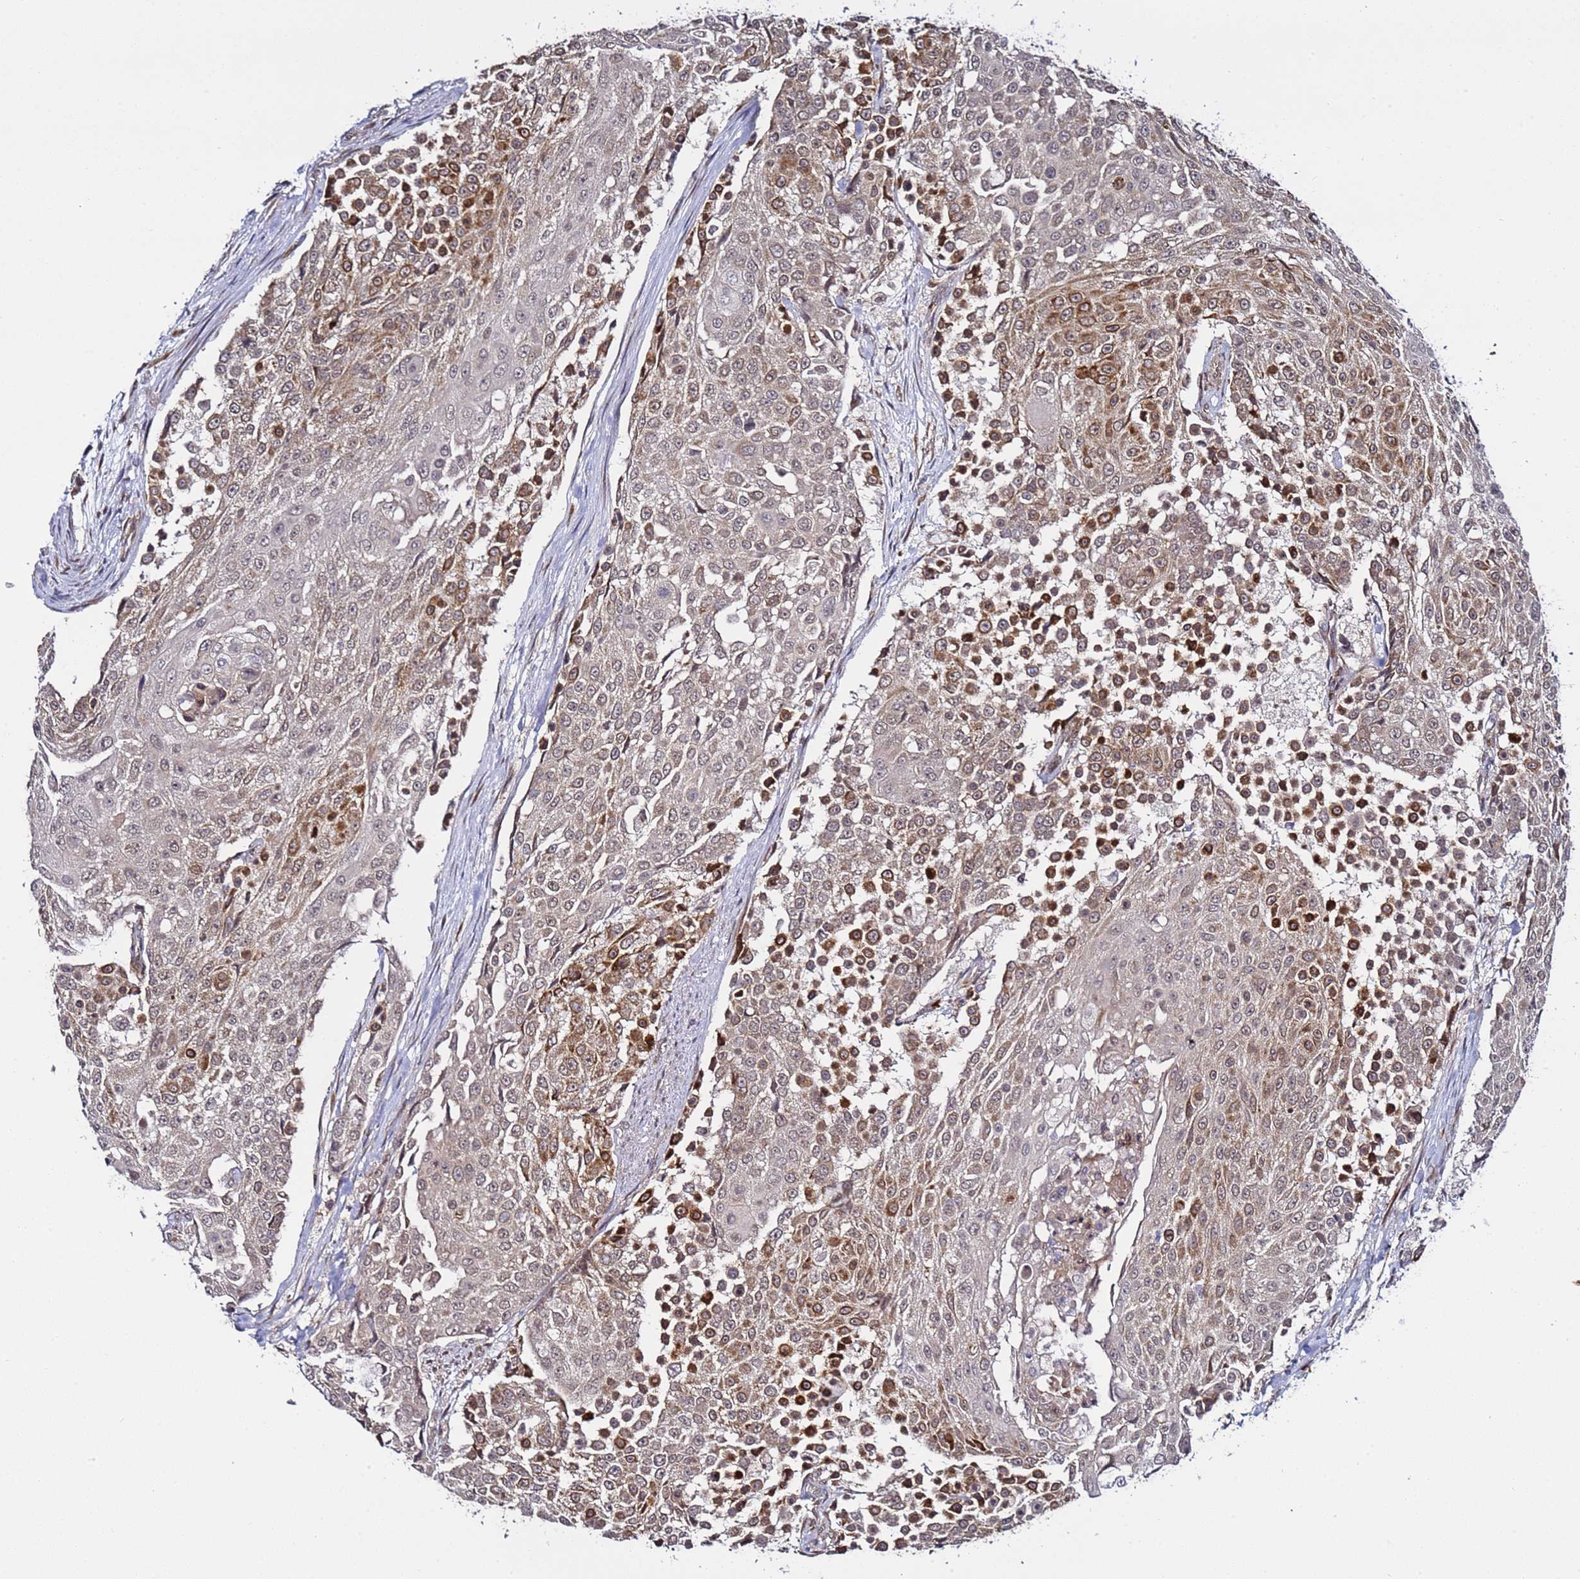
{"staining": {"intensity": "moderate", "quantity": ">75%", "location": "cytoplasmic/membranous,nuclear"}, "tissue": "urothelial cancer", "cell_type": "Tumor cells", "image_type": "cancer", "snomed": [{"axis": "morphology", "description": "Urothelial carcinoma, High grade"}, {"axis": "topography", "description": "Urinary bladder"}], "caption": "Immunohistochemical staining of urothelial cancer demonstrates moderate cytoplasmic/membranous and nuclear protein positivity in about >75% of tumor cells.", "gene": "POLR2D", "patient": {"sex": "female", "age": 63}}